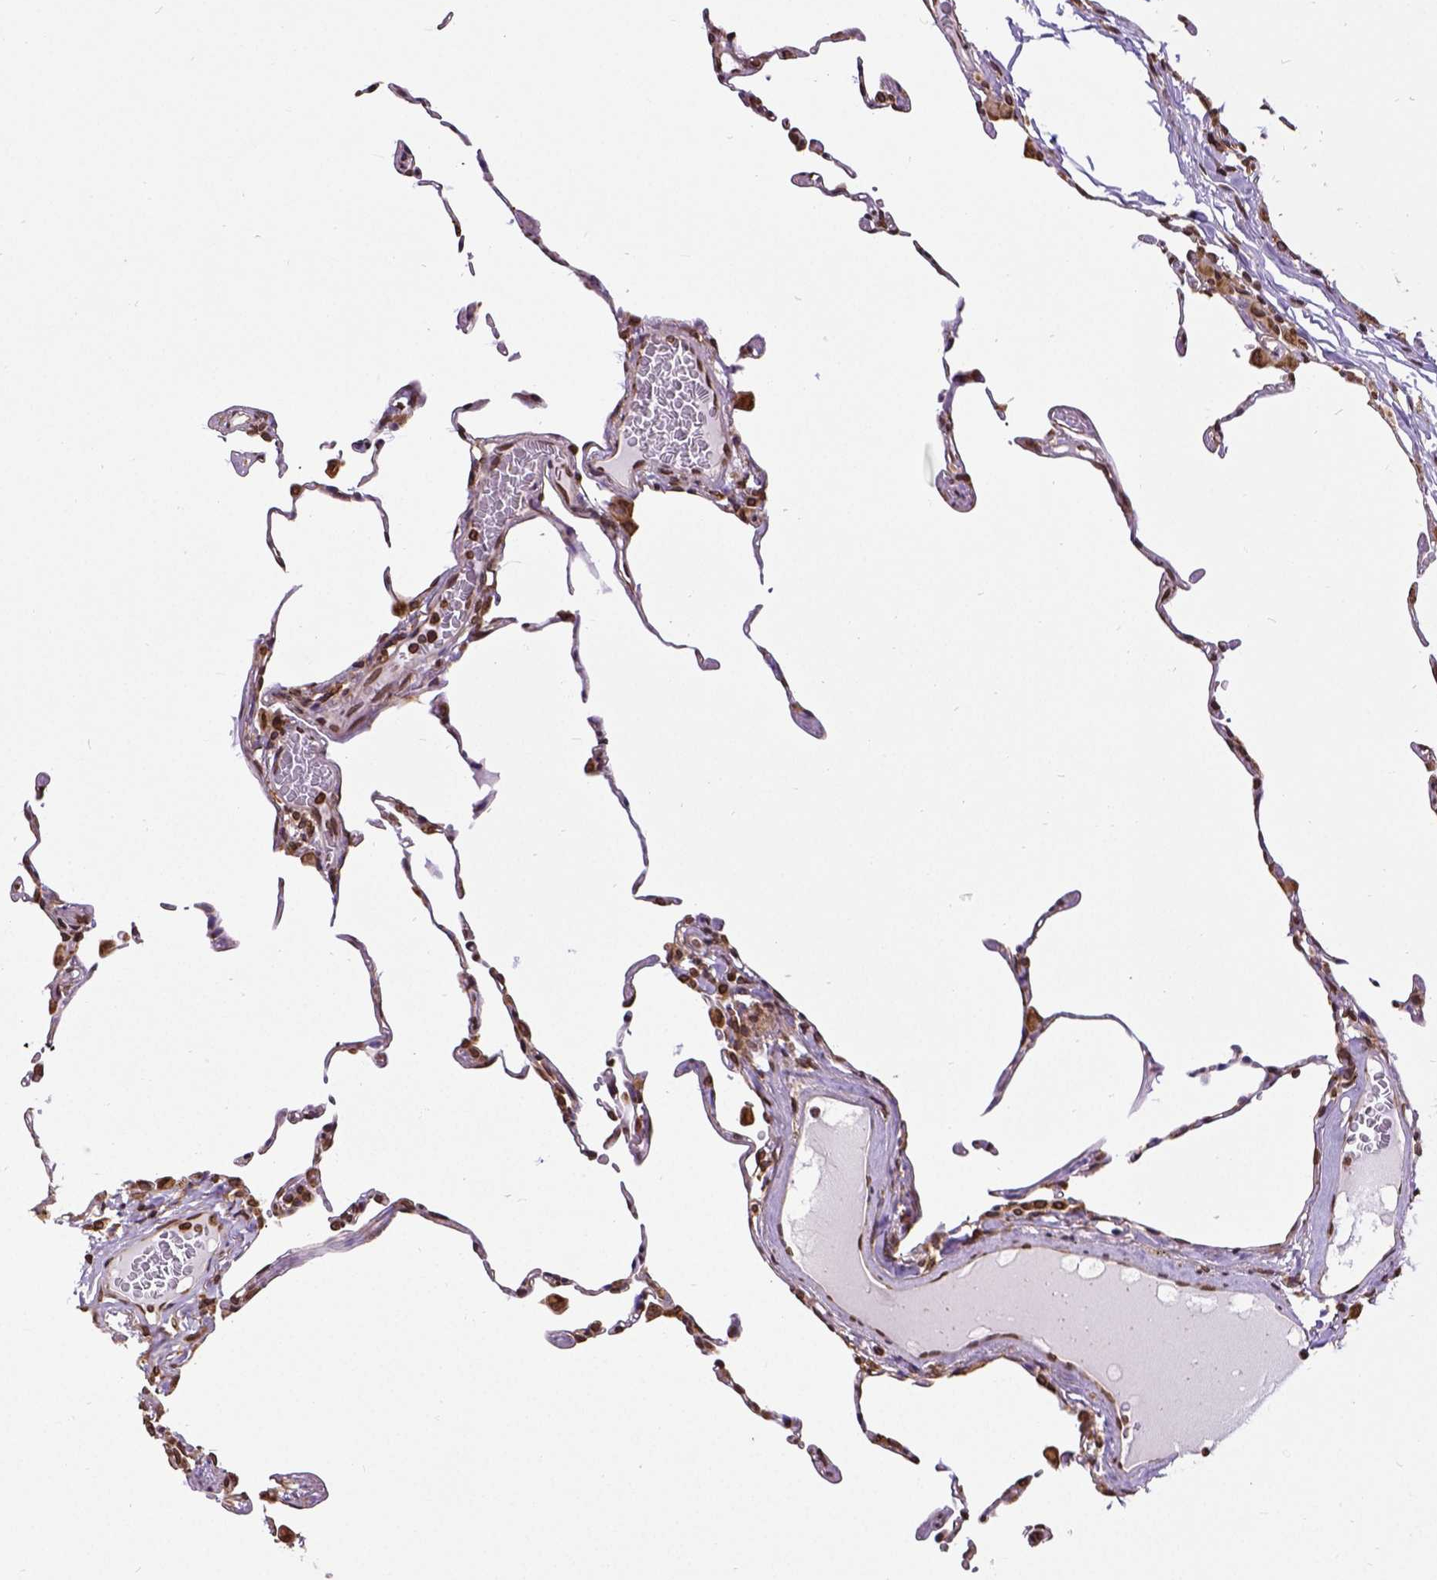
{"staining": {"intensity": "strong", "quantity": ">75%", "location": "cytoplasmic/membranous,nuclear"}, "tissue": "lung", "cell_type": "Alveolar cells", "image_type": "normal", "snomed": [{"axis": "morphology", "description": "Normal tissue, NOS"}, {"axis": "topography", "description": "Lung"}], "caption": "Protein staining demonstrates strong cytoplasmic/membranous,nuclear expression in about >75% of alveolar cells in benign lung.", "gene": "MTDH", "patient": {"sex": "female", "age": 57}}